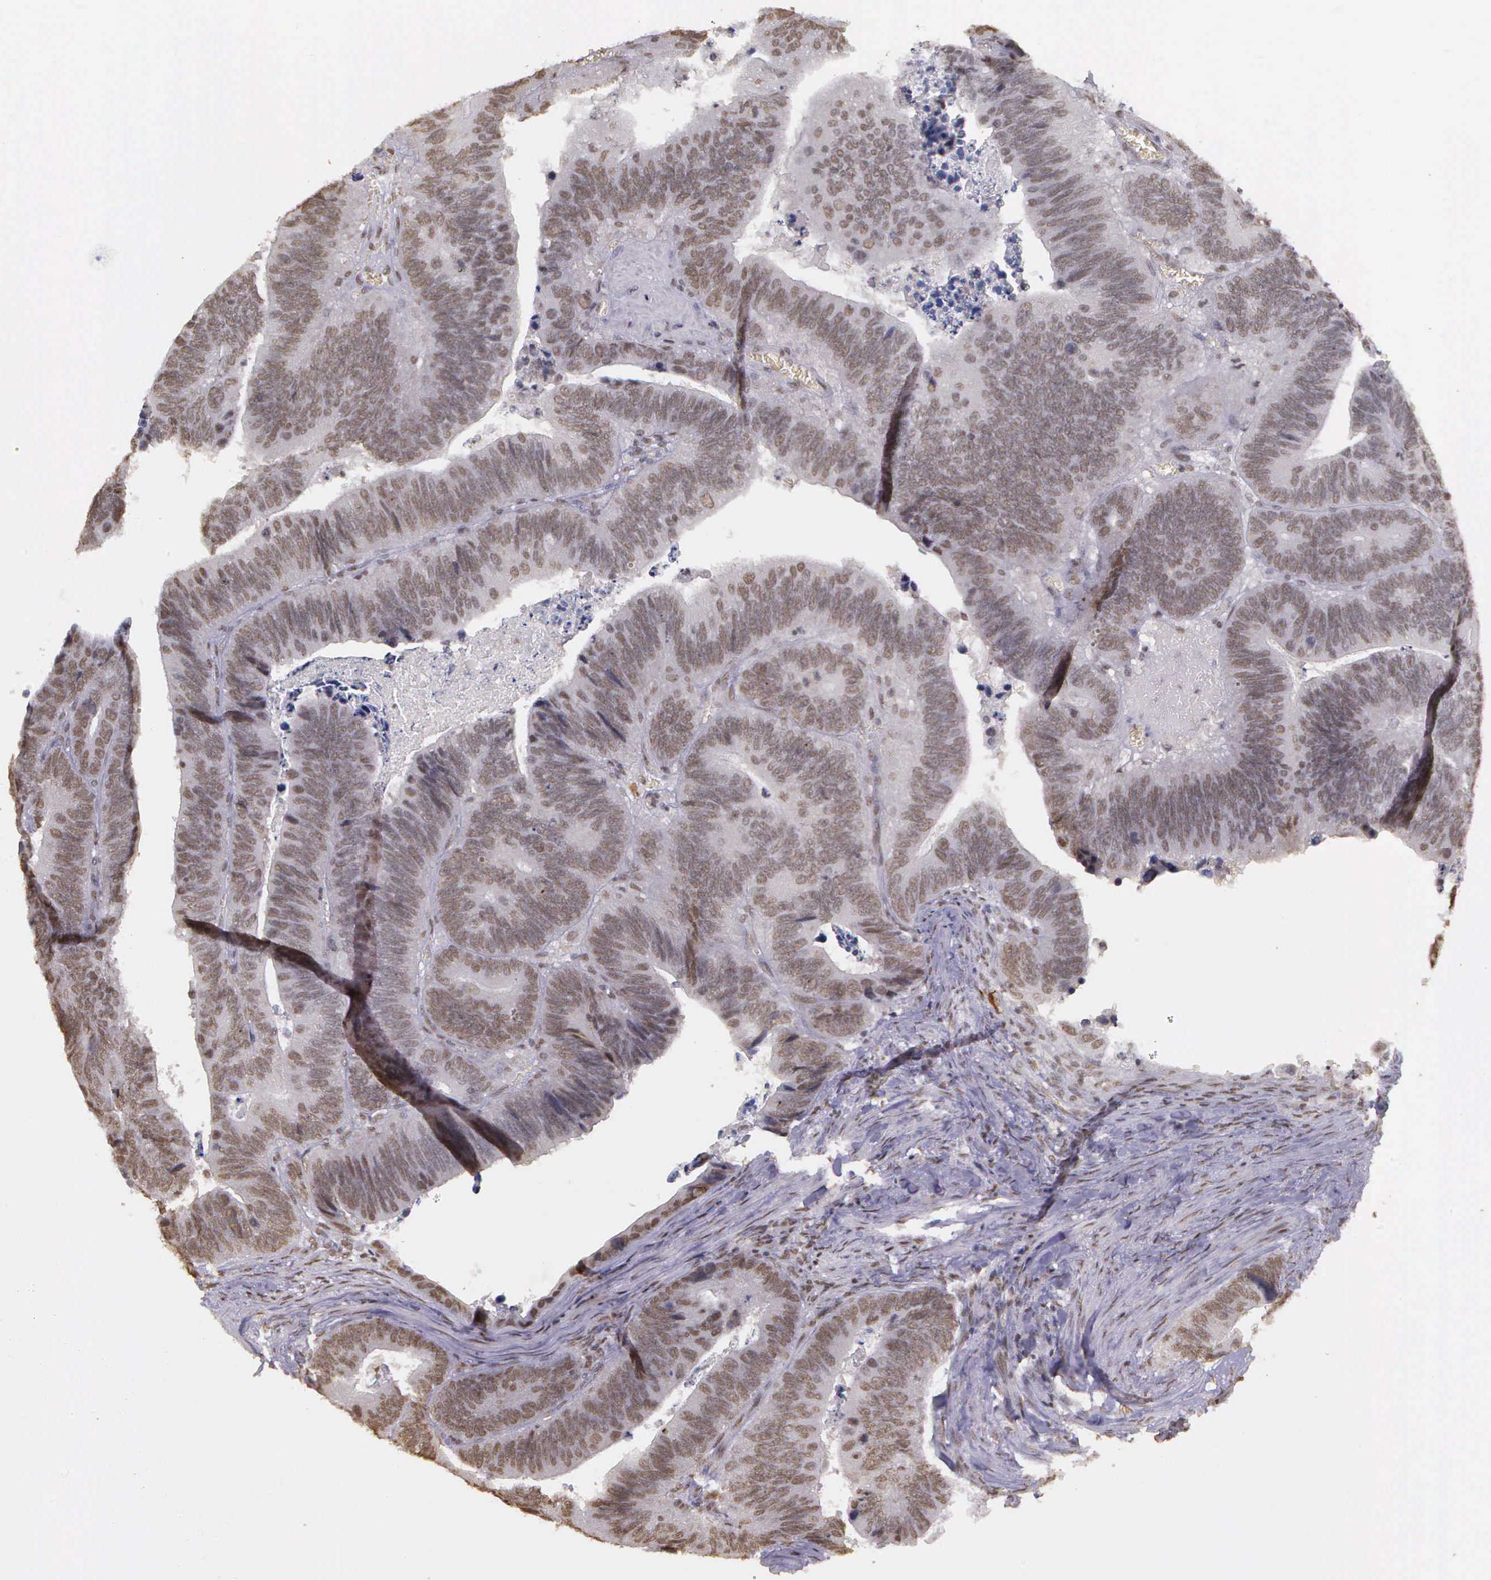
{"staining": {"intensity": "weak", "quantity": ">75%", "location": "nuclear"}, "tissue": "colorectal cancer", "cell_type": "Tumor cells", "image_type": "cancer", "snomed": [{"axis": "morphology", "description": "Adenocarcinoma, NOS"}, {"axis": "topography", "description": "Colon"}], "caption": "Immunohistochemistry (DAB) staining of human colorectal cancer (adenocarcinoma) reveals weak nuclear protein positivity in about >75% of tumor cells.", "gene": "ARMCX5", "patient": {"sex": "male", "age": 72}}